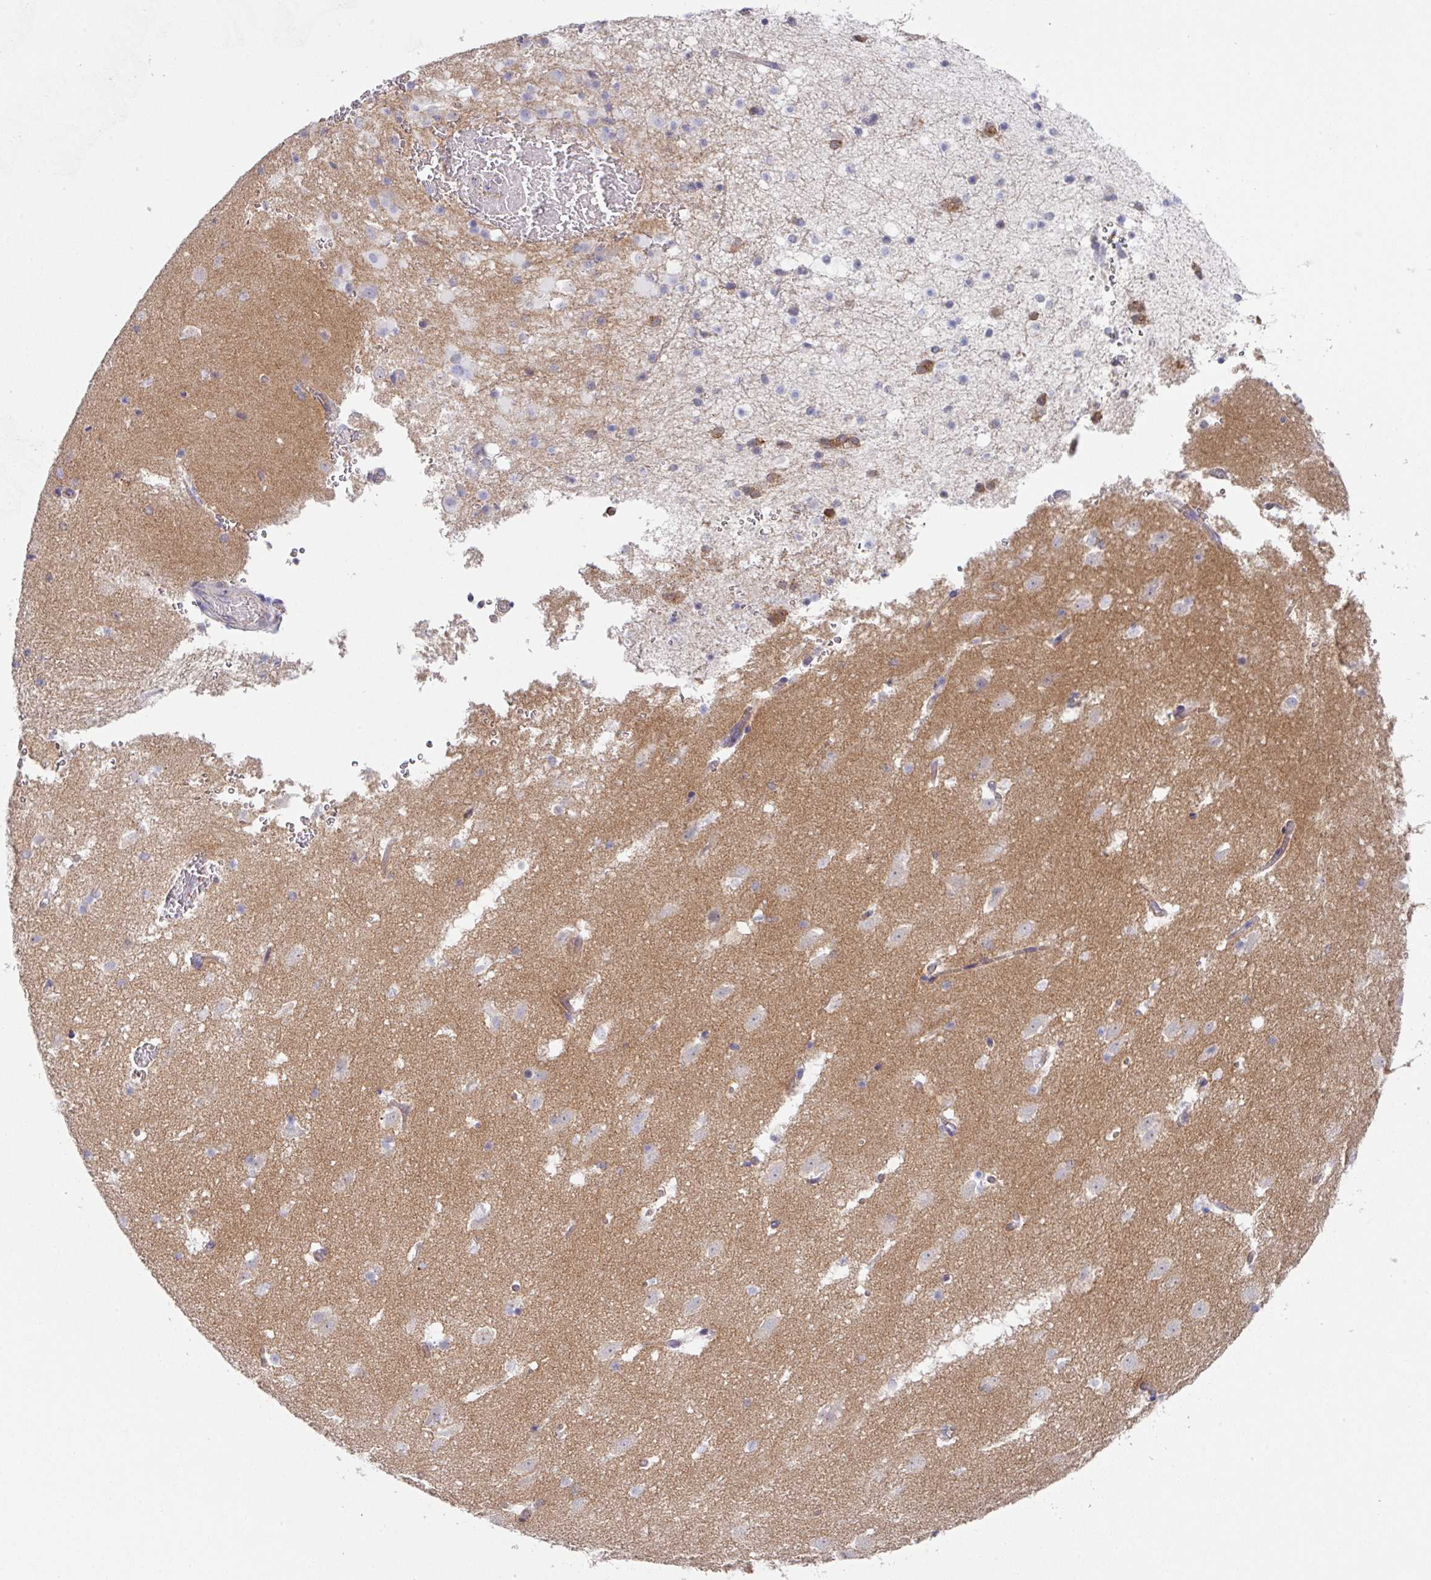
{"staining": {"intensity": "negative", "quantity": "none", "location": "none"}, "tissue": "caudate", "cell_type": "Glial cells", "image_type": "normal", "snomed": [{"axis": "morphology", "description": "Normal tissue, NOS"}, {"axis": "topography", "description": "Lateral ventricle wall"}], "caption": "Micrograph shows no significant protein positivity in glial cells of unremarkable caudate.", "gene": "DCAF12L1", "patient": {"sex": "male", "age": 37}}